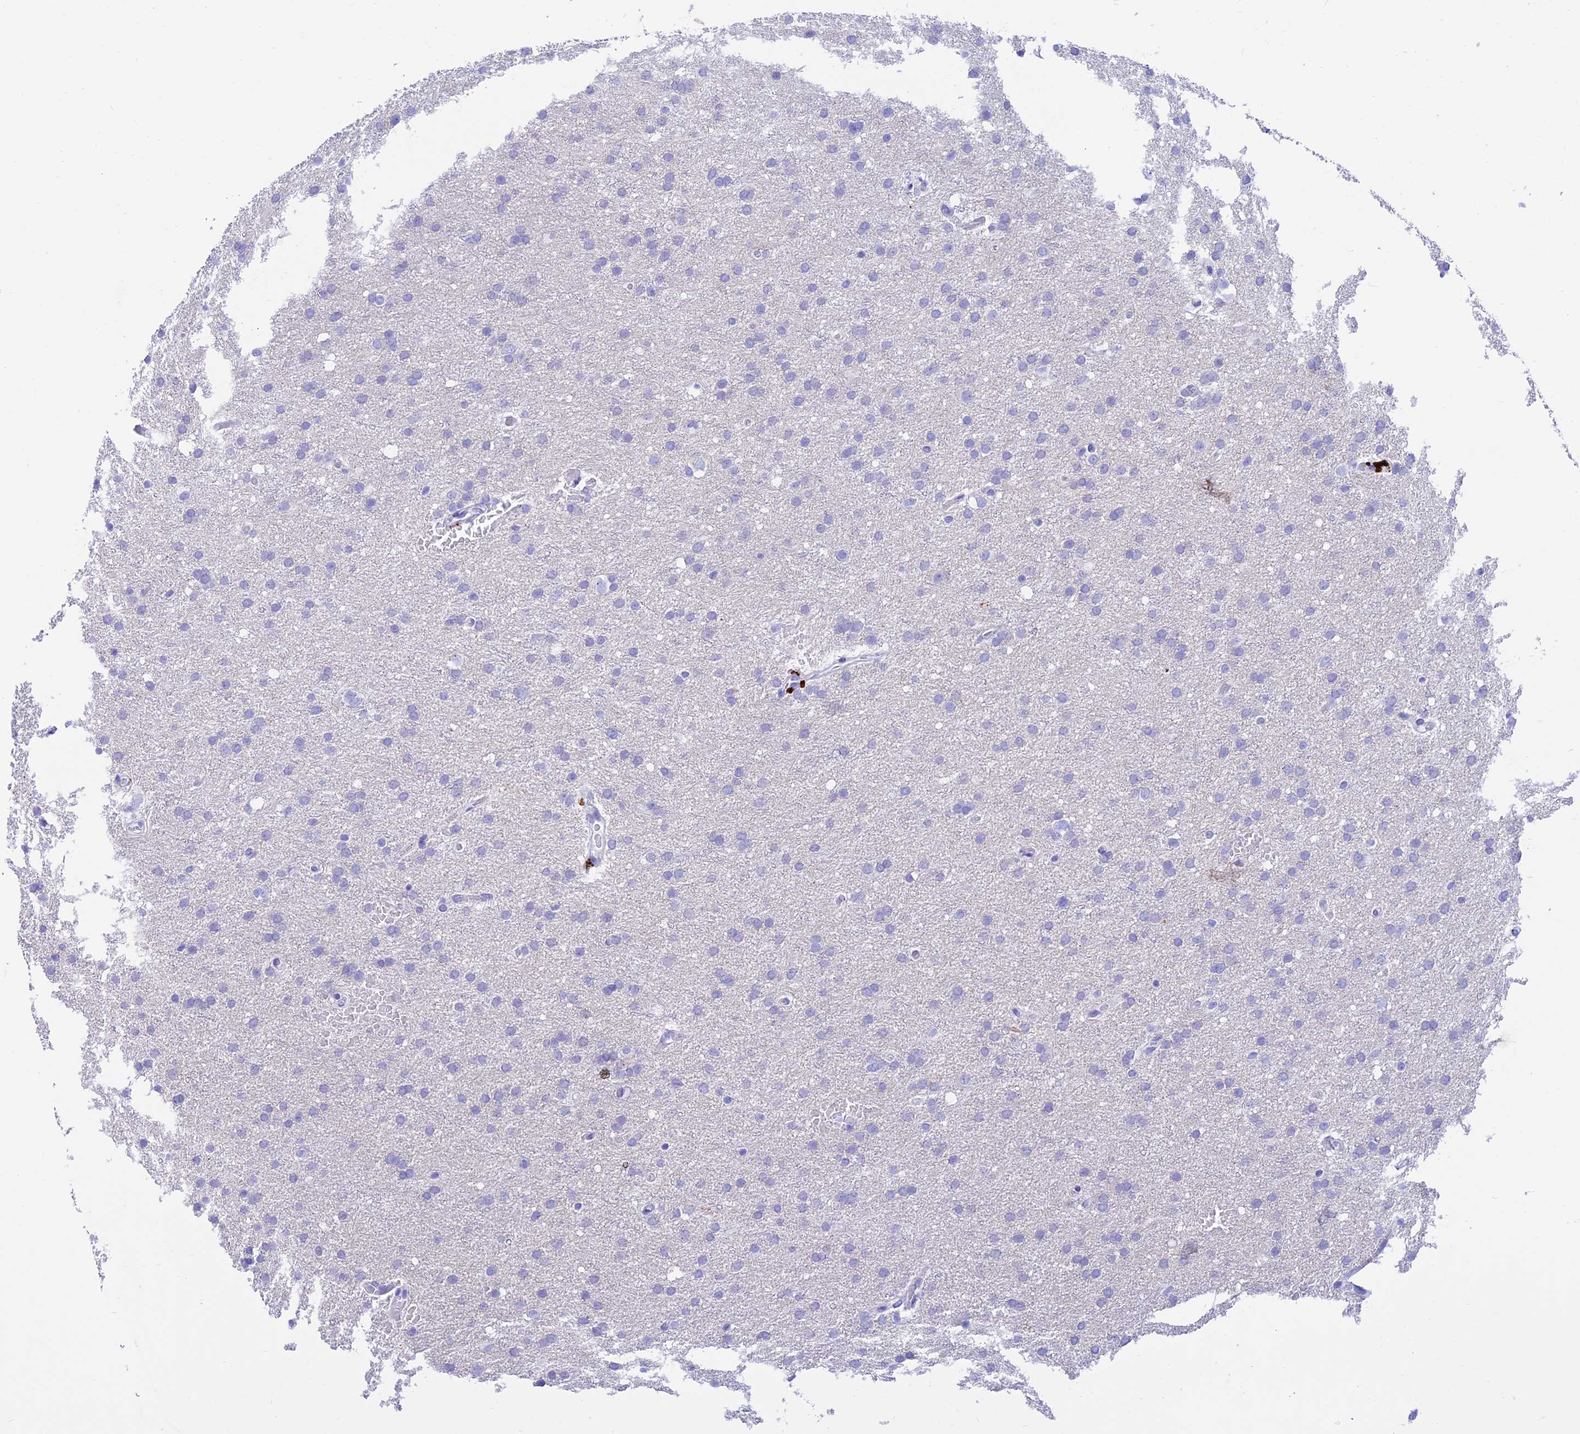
{"staining": {"intensity": "negative", "quantity": "none", "location": "none"}, "tissue": "glioma", "cell_type": "Tumor cells", "image_type": "cancer", "snomed": [{"axis": "morphology", "description": "Glioma, malignant, High grade"}, {"axis": "topography", "description": "Cerebral cortex"}], "caption": "High-grade glioma (malignant) stained for a protein using immunohistochemistry shows no expression tumor cells.", "gene": "PRNP", "patient": {"sex": "female", "age": 36}}